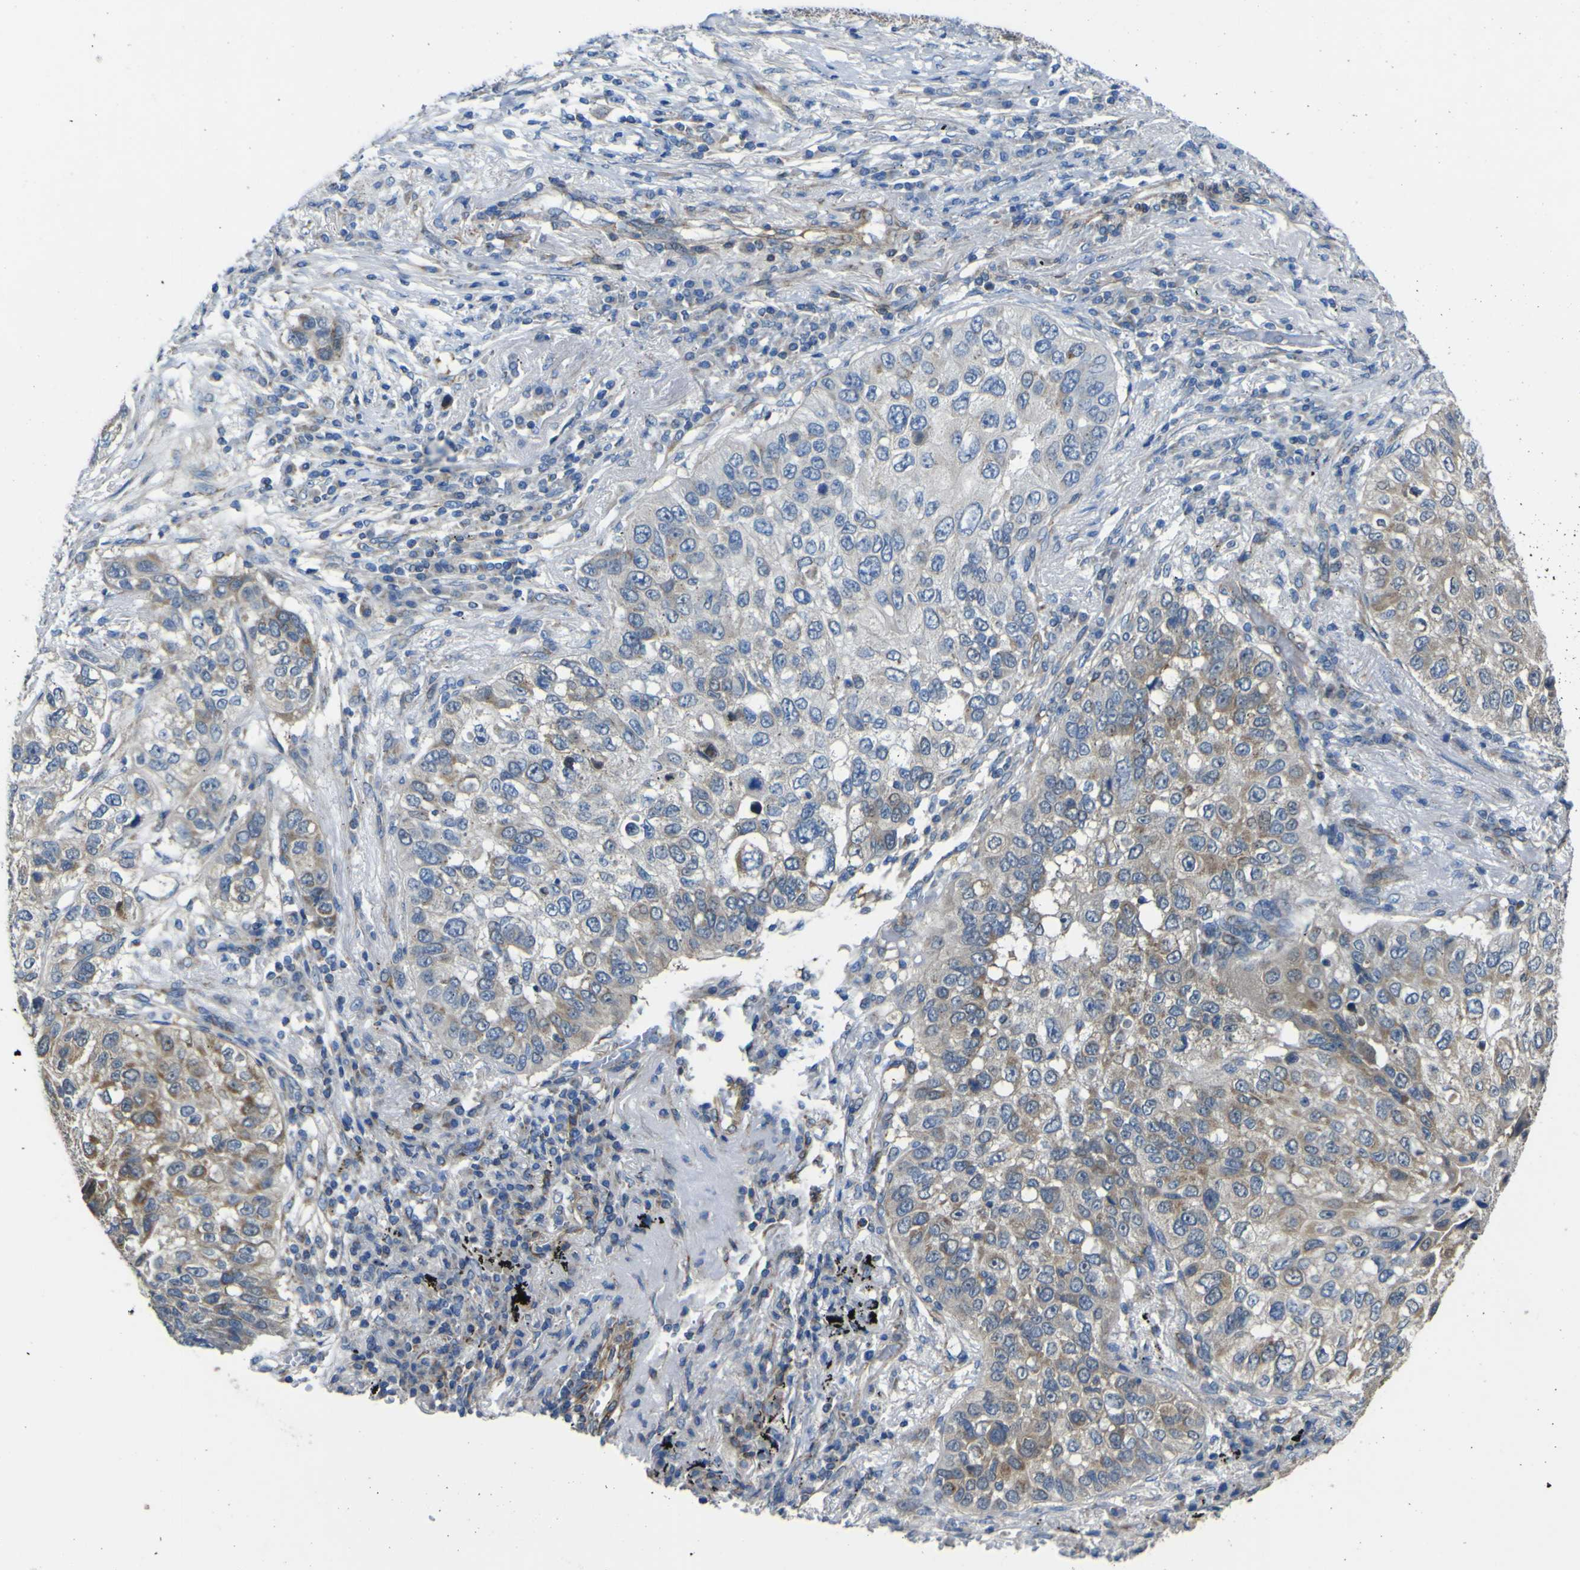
{"staining": {"intensity": "weak", "quantity": "25%-75%", "location": "cytoplasmic/membranous"}, "tissue": "lung cancer", "cell_type": "Tumor cells", "image_type": "cancer", "snomed": [{"axis": "morphology", "description": "Squamous cell carcinoma, NOS"}, {"axis": "topography", "description": "Lung"}], "caption": "Protein staining shows weak cytoplasmic/membranous positivity in approximately 25%-75% of tumor cells in lung cancer. (IHC, brightfield microscopy, high magnification).", "gene": "ALDH18A1", "patient": {"sex": "male", "age": 57}}